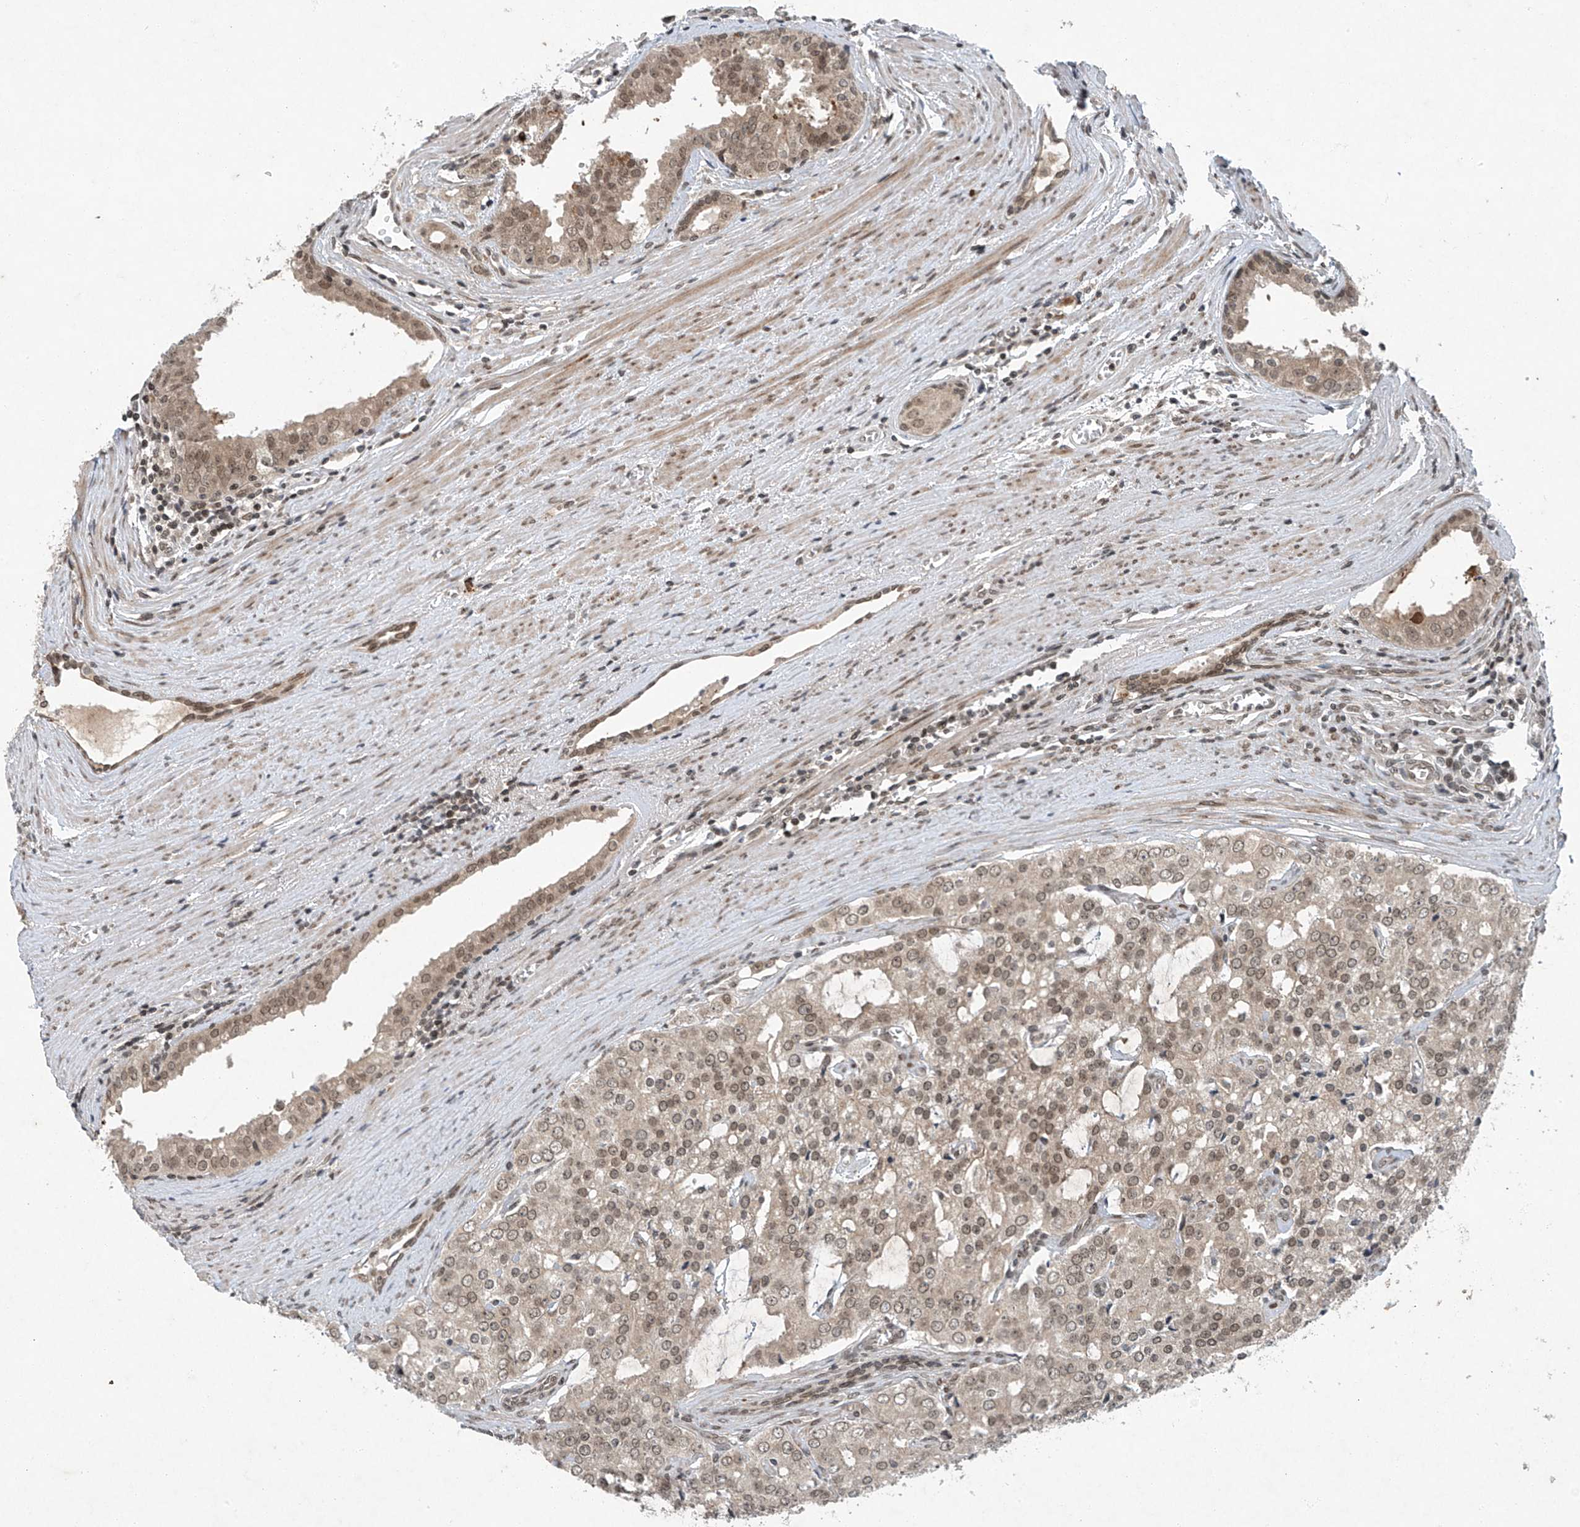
{"staining": {"intensity": "weak", "quantity": ">75%", "location": "nuclear"}, "tissue": "prostate cancer", "cell_type": "Tumor cells", "image_type": "cancer", "snomed": [{"axis": "morphology", "description": "Adenocarcinoma, High grade"}, {"axis": "topography", "description": "Prostate"}], "caption": "A micrograph showing weak nuclear expression in approximately >75% of tumor cells in prostate high-grade adenocarcinoma, as visualized by brown immunohistochemical staining.", "gene": "TAF8", "patient": {"sex": "male", "age": 68}}